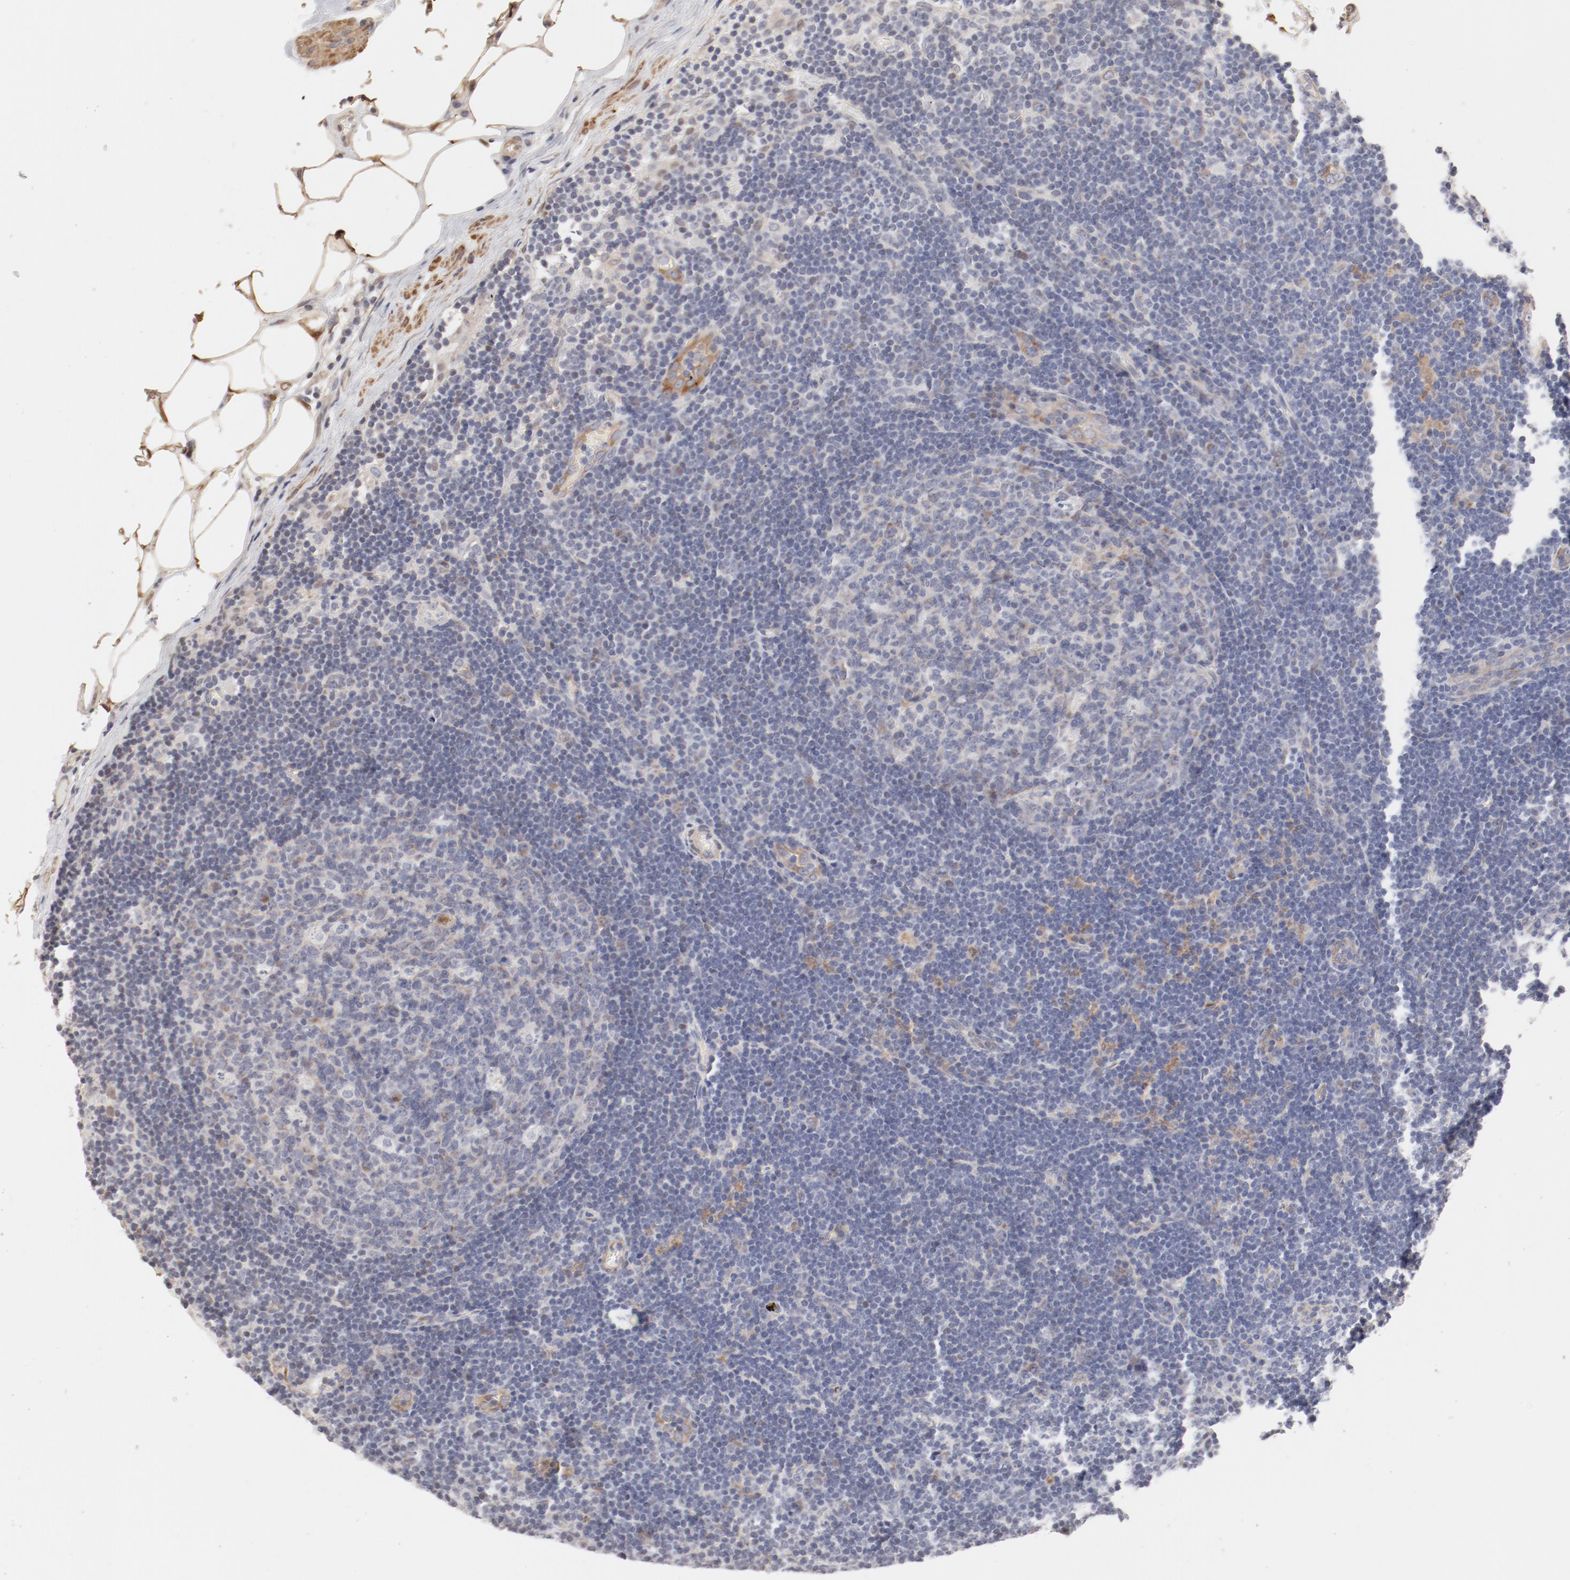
{"staining": {"intensity": "negative", "quantity": "none", "location": "none"}, "tissue": "lymph node", "cell_type": "Germinal center cells", "image_type": "normal", "snomed": [{"axis": "morphology", "description": "Normal tissue, NOS"}, {"axis": "morphology", "description": "Squamous cell carcinoma, metastatic, NOS"}, {"axis": "topography", "description": "Lymph node"}], "caption": "Immunohistochemistry (IHC) of benign lymph node displays no expression in germinal center cells.", "gene": "MAGED4B", "patient": {"sex": "female", "age": 53}}